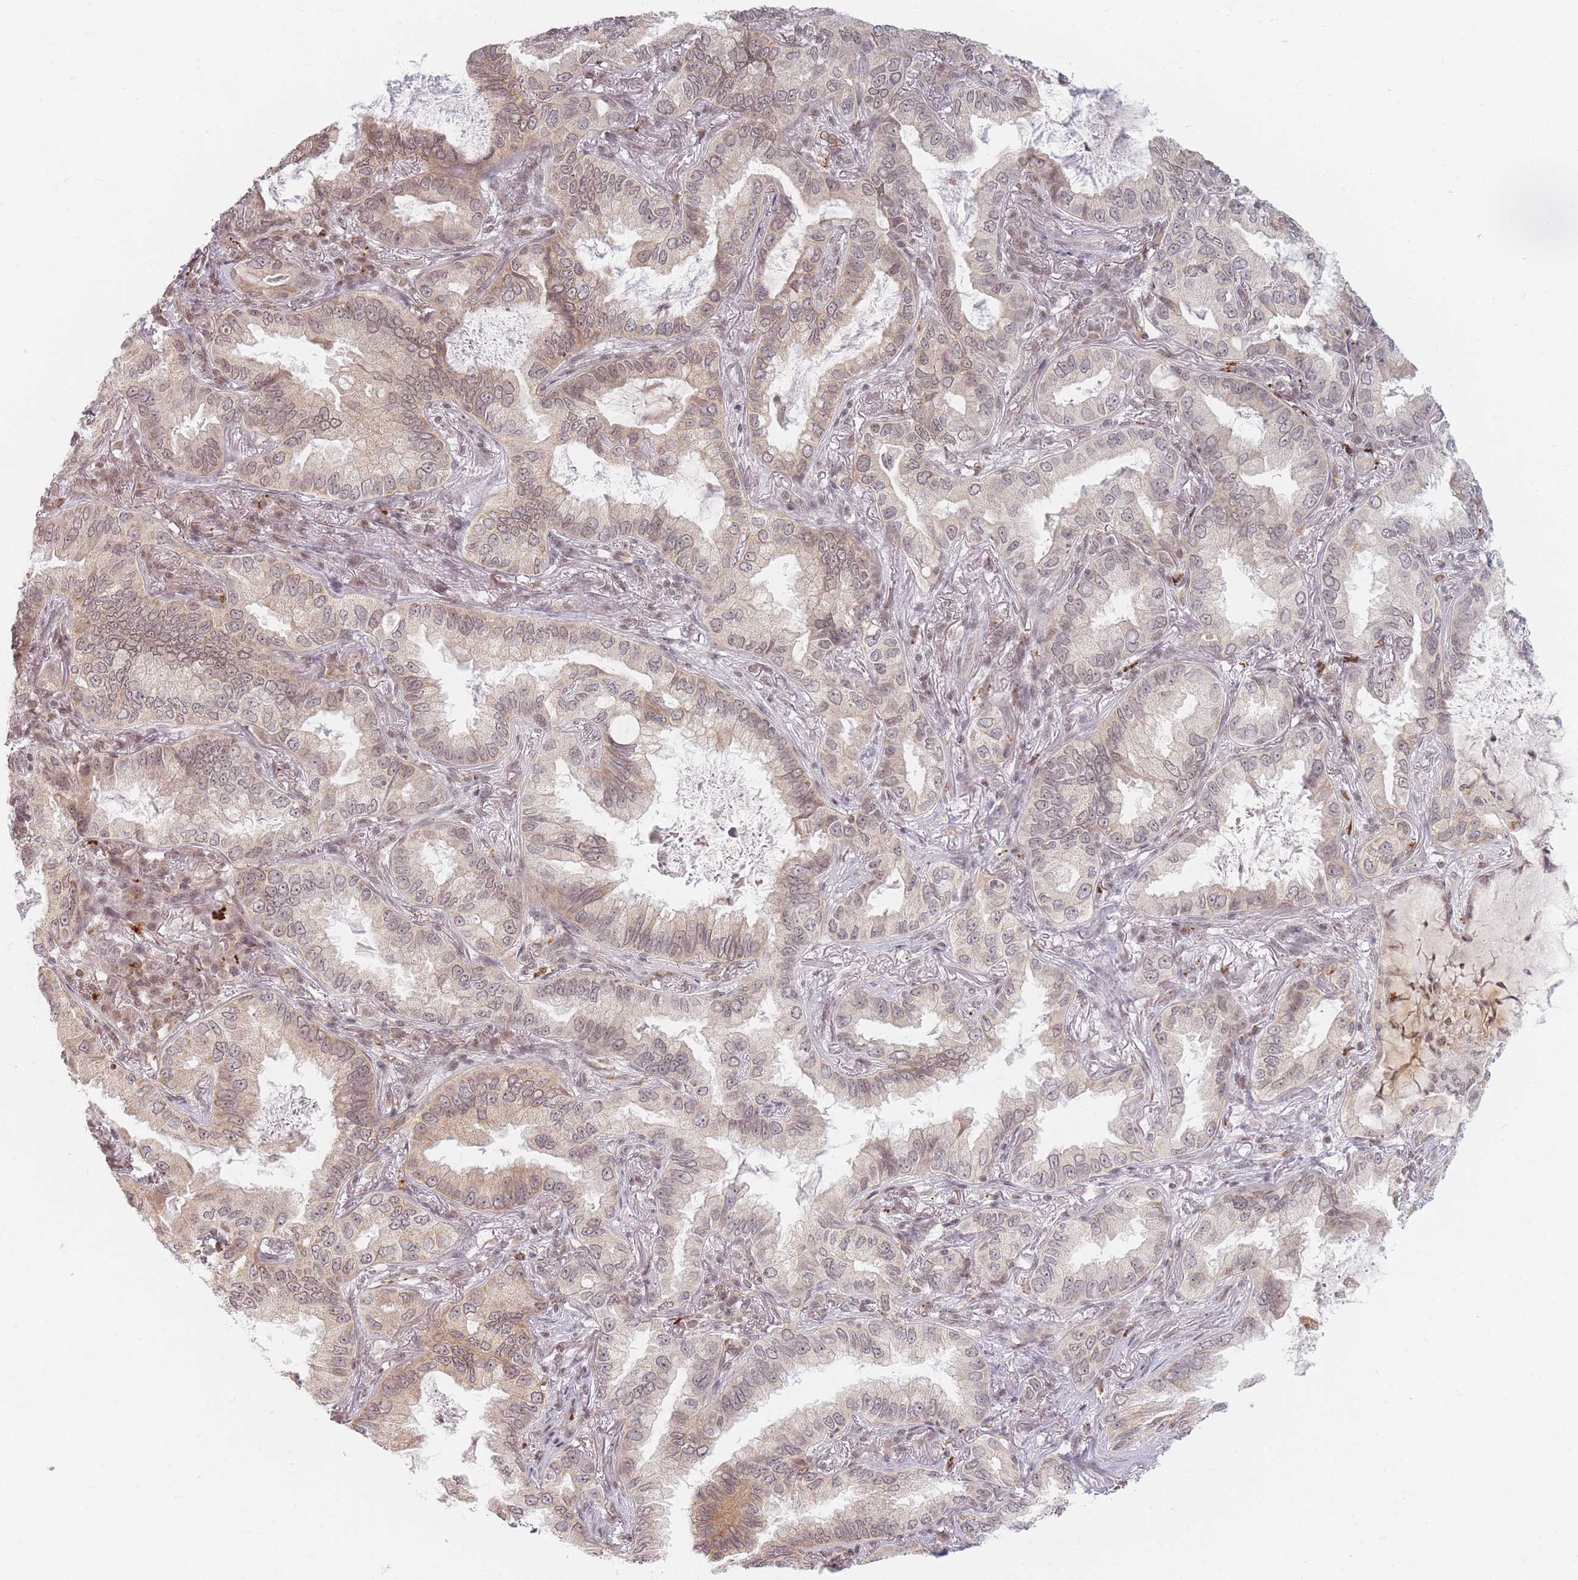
{"staining": {"intensity": "weak", "quantity": "25%-75%", "location": "cytoplasmic/membranous,nuclear"}, "tissue": "lung cancer", "cell_type": "Tumor cells", "image_type": "cancer", "snomed": [{"axis": "morphology", "description": "Adenocarcinoma, NOS"}, {"axis": "topography", "description": "Lung"}], "caption": "The photomicrograph reveals staining of lung cancer, revealing weak cytoplasmic/membranous and nuclear protein positivity (brown color) within tumor cells. Using DAB (3,3'-diaminobenzidine) (brown) and hematoxylin (blue) stains, captured at high magnification using brightfield microscopy.", "gene": "SPATA45", "patient": {"sex": "female", "age": 69}}